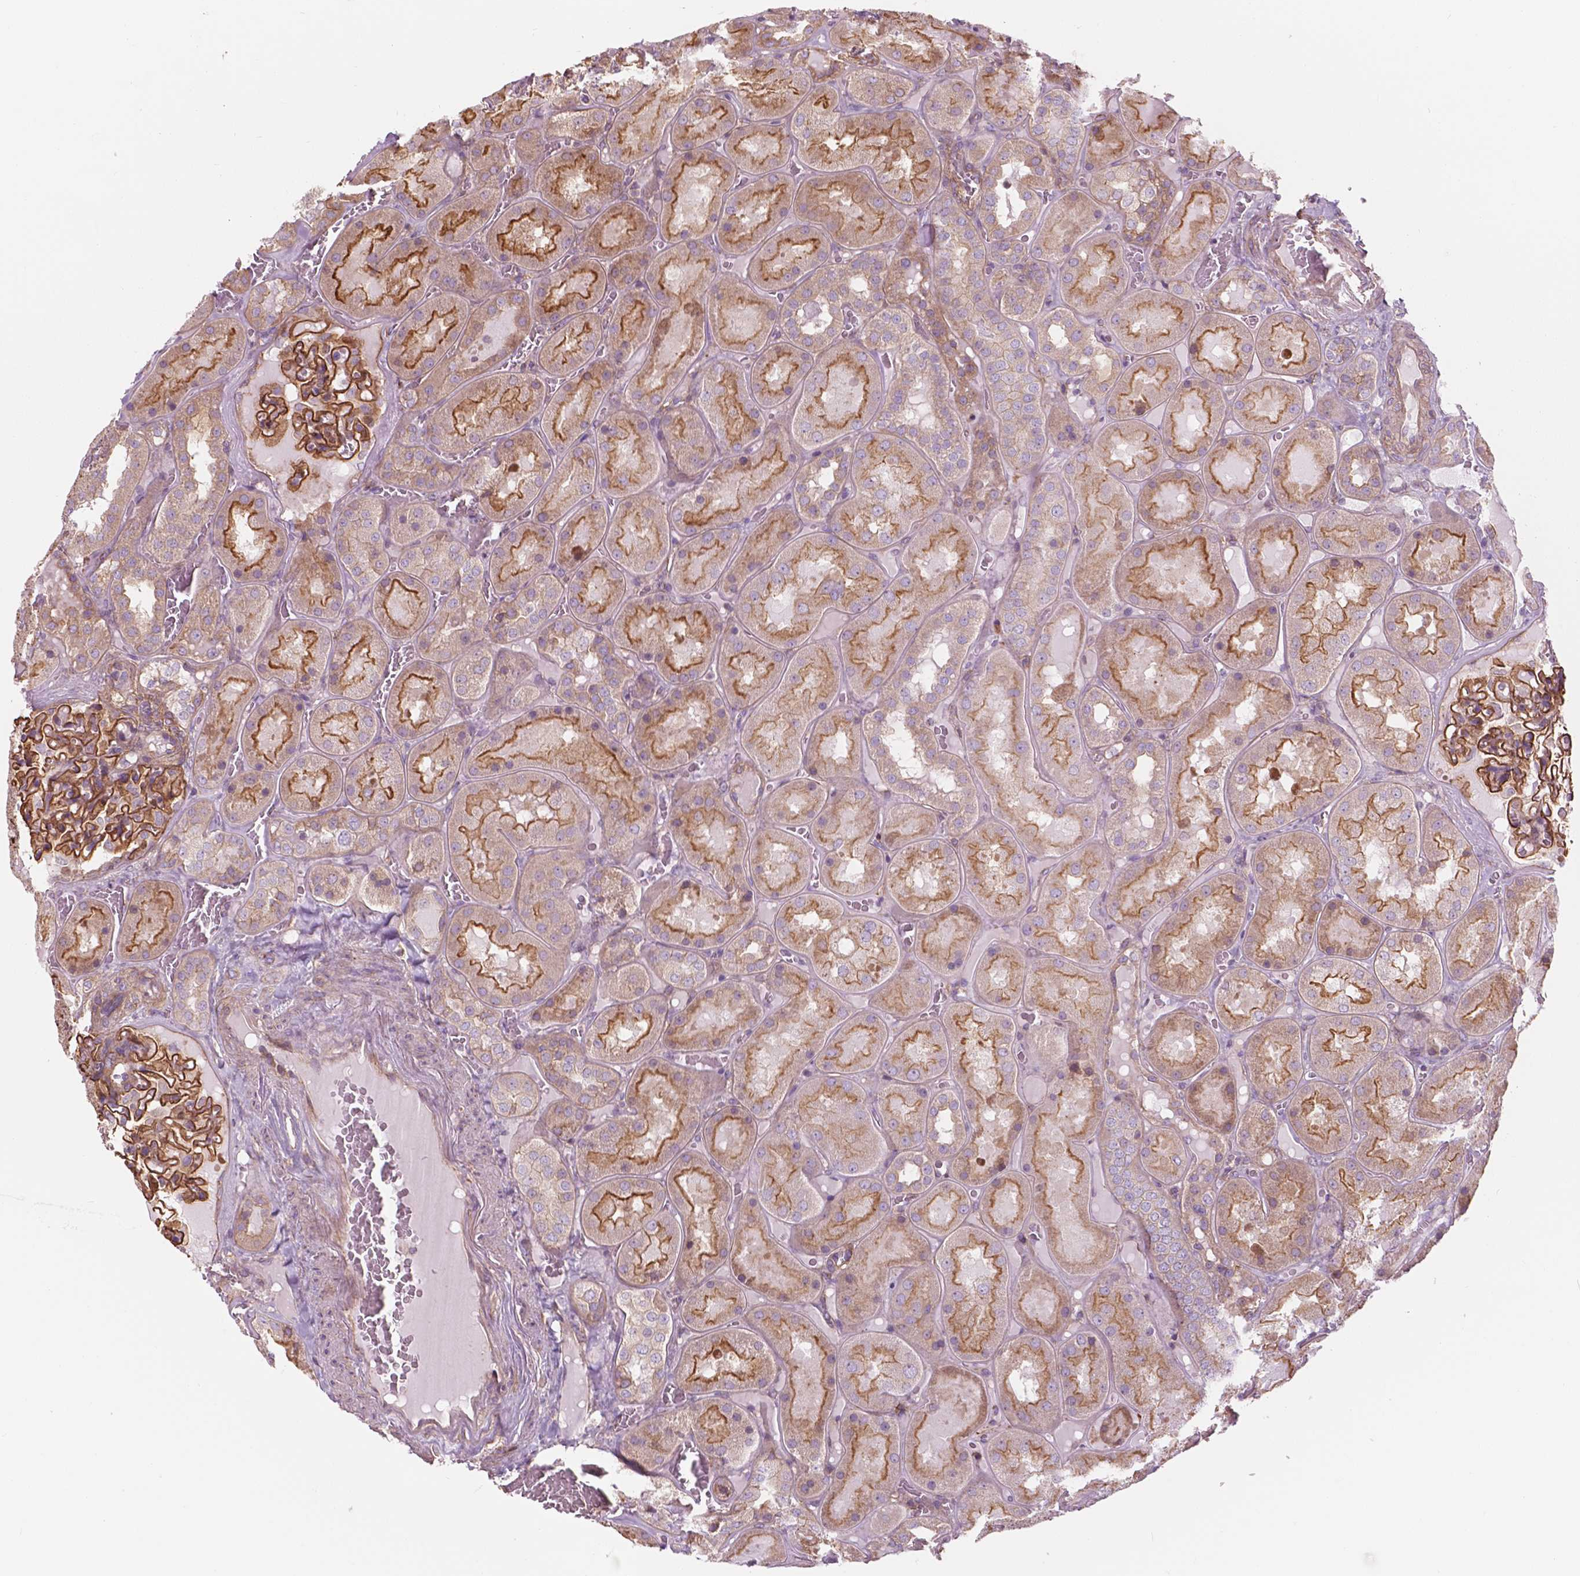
{"staining": {"intensity": "strong", "quantity": "25%-75%", "location": "cytoplasmic/membranous"}, "tissue": "kidney", "cell_type": "Cells in glomeruli", "image_type": "normal", "snomed": [{"axis": "morphology", "description": "Normal tissue, NOS"}, {"axis": "topography", "description": "Kidney"}], "caption": "Immunohistochemical staining of normal human kidney reveals strong cytoplasmic/membranous protein expression in approximately 25%-75% of cells in glomeruli. (DAB (3,3'-diaminobenzidine) IHC, brown staining for protein, blue staining for nuclei).", "gene": "SURF4", "patient": {"sex": "male", "age": 73}}